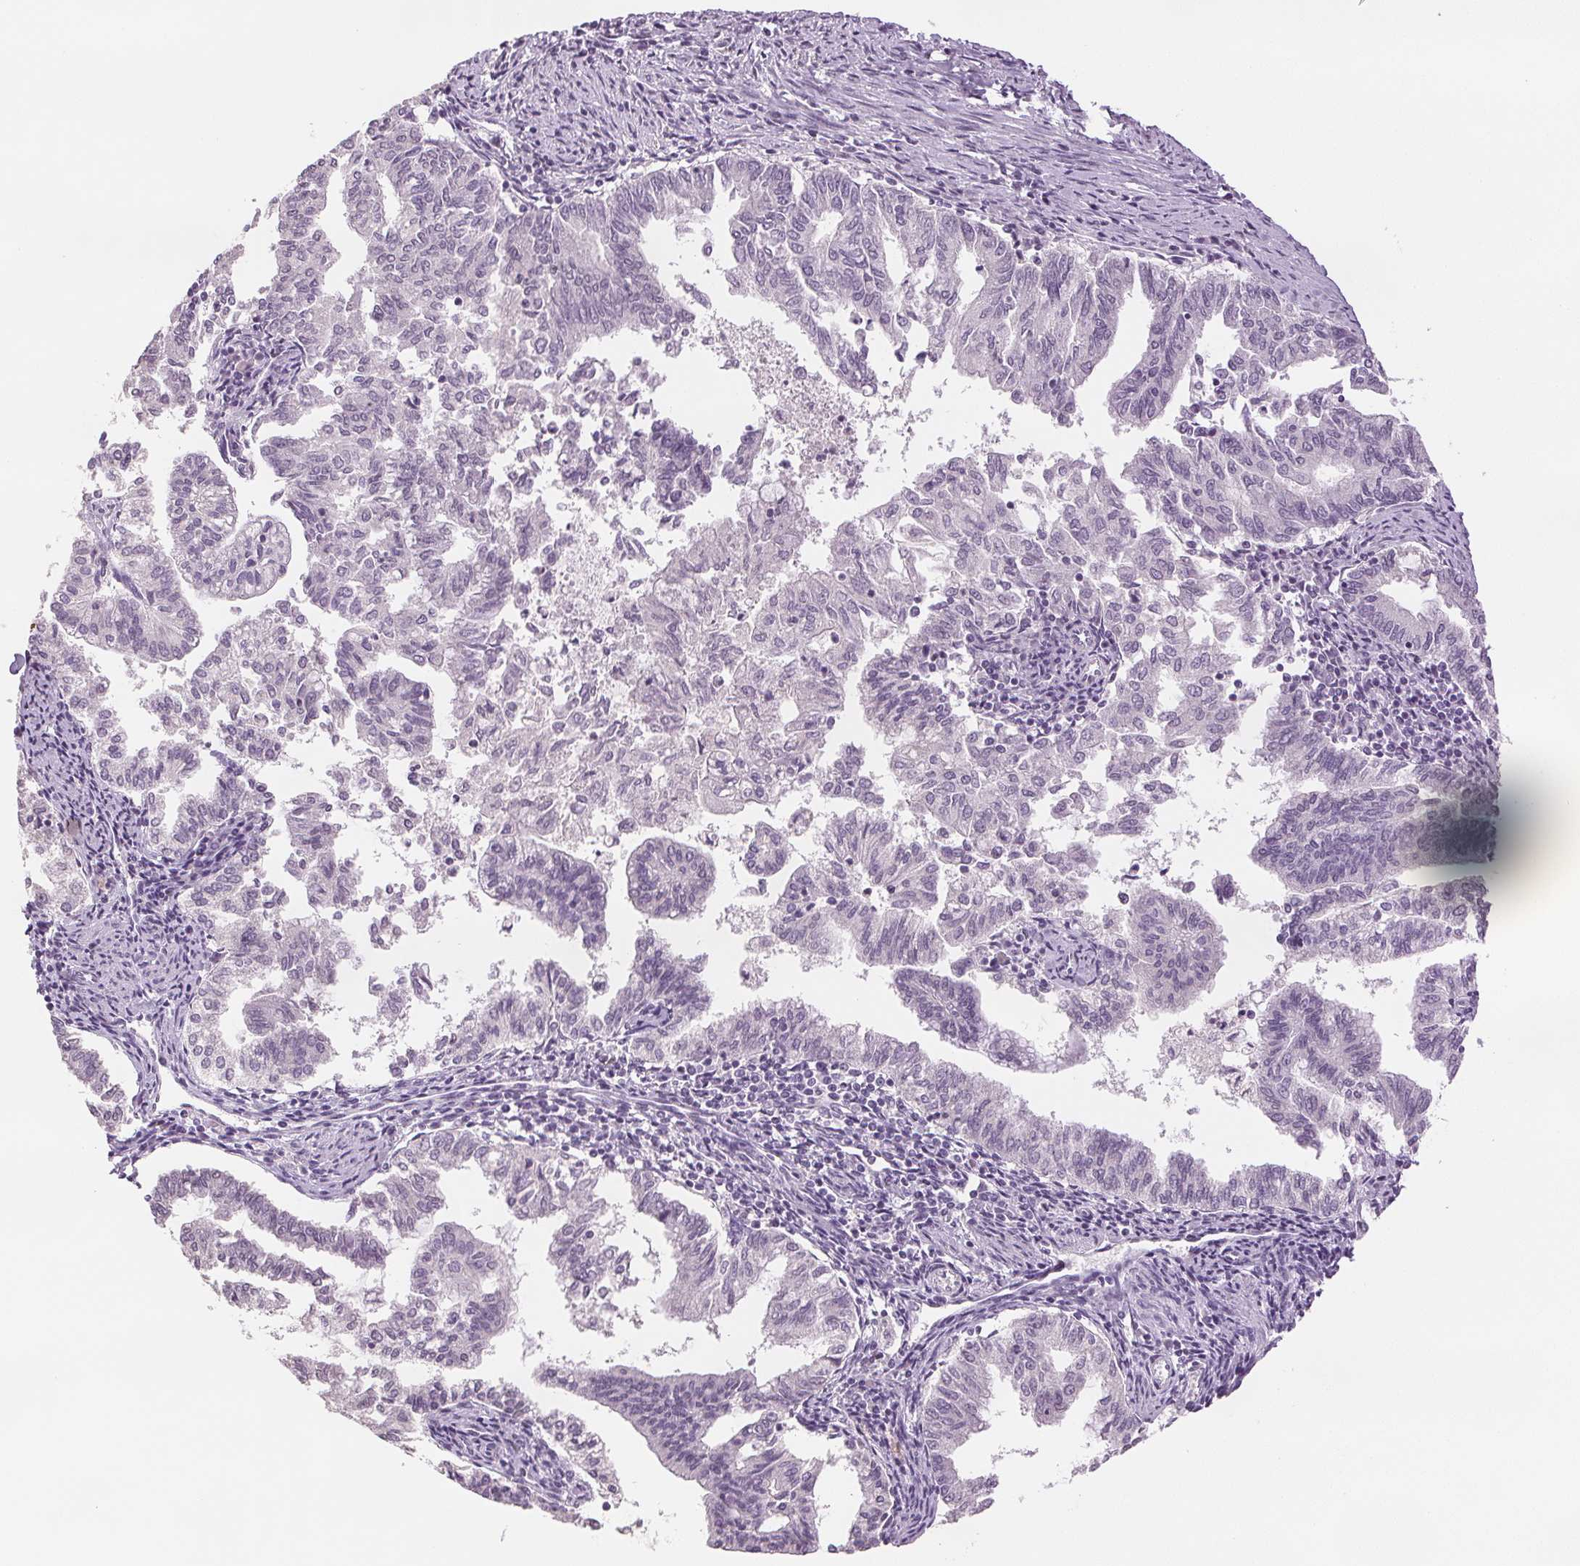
{"staining": {"intensity": "negative", "quantity": "none", "location": "none"}, "tissue": "endometrial cancer", "cell_type": "Tumor cells", "image_type": "cancer", "snomed": [{"axis": "morphology", "description": "Adenocarcinoma, NOS"}, {"axis": "topography", "description": "Endometrium"}], "caption": "Tumor cells are negative for protein expression in human endometrial adenocarcinoma.", "gene": "SCGN", "patient": {"sex": "female", "age": 79}}